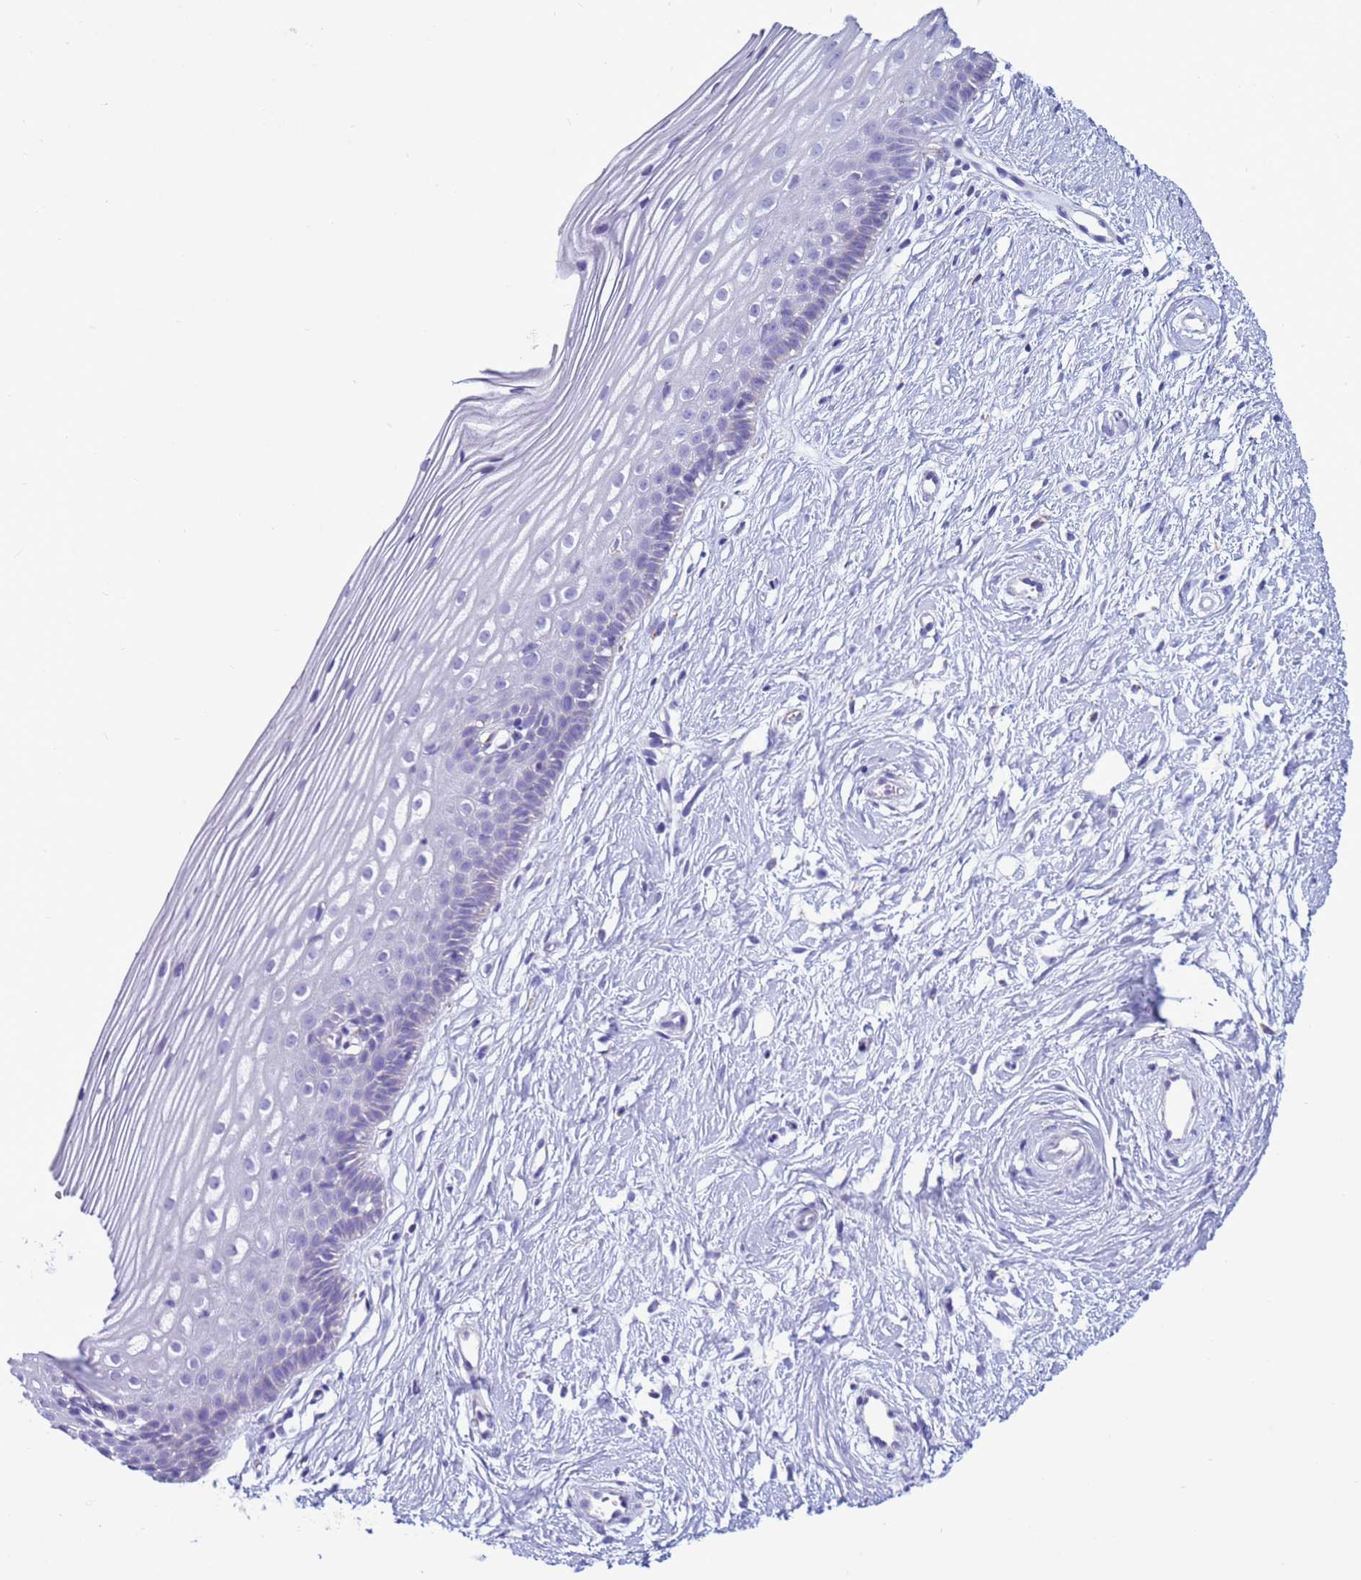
{"staining": {"intensity": "negative", "quantity": "none", "location": "none"}, "tissue": "cervix", "cell_type": "Glandular cells", "image_type": "normal", "snomed": [{"axis": "morphology", "description": "Normal tissue, NOS"}, {"axis": "topography", "description": "Cervix"}], "caption": "Immunohistochemistry histopathology image of benign cervix: cervix stained with DAB demonstrates no significant protein staining in glandular cells. Brightfield microscopy of immunohistochemistry (IHC) stained with DAB (3,3'-diaminobenzidine) (brown) and hematoxylin (blue), captured at high magnification.", "gene": "HPCAL1", "patient": {"sex": "female", "age": 40}}